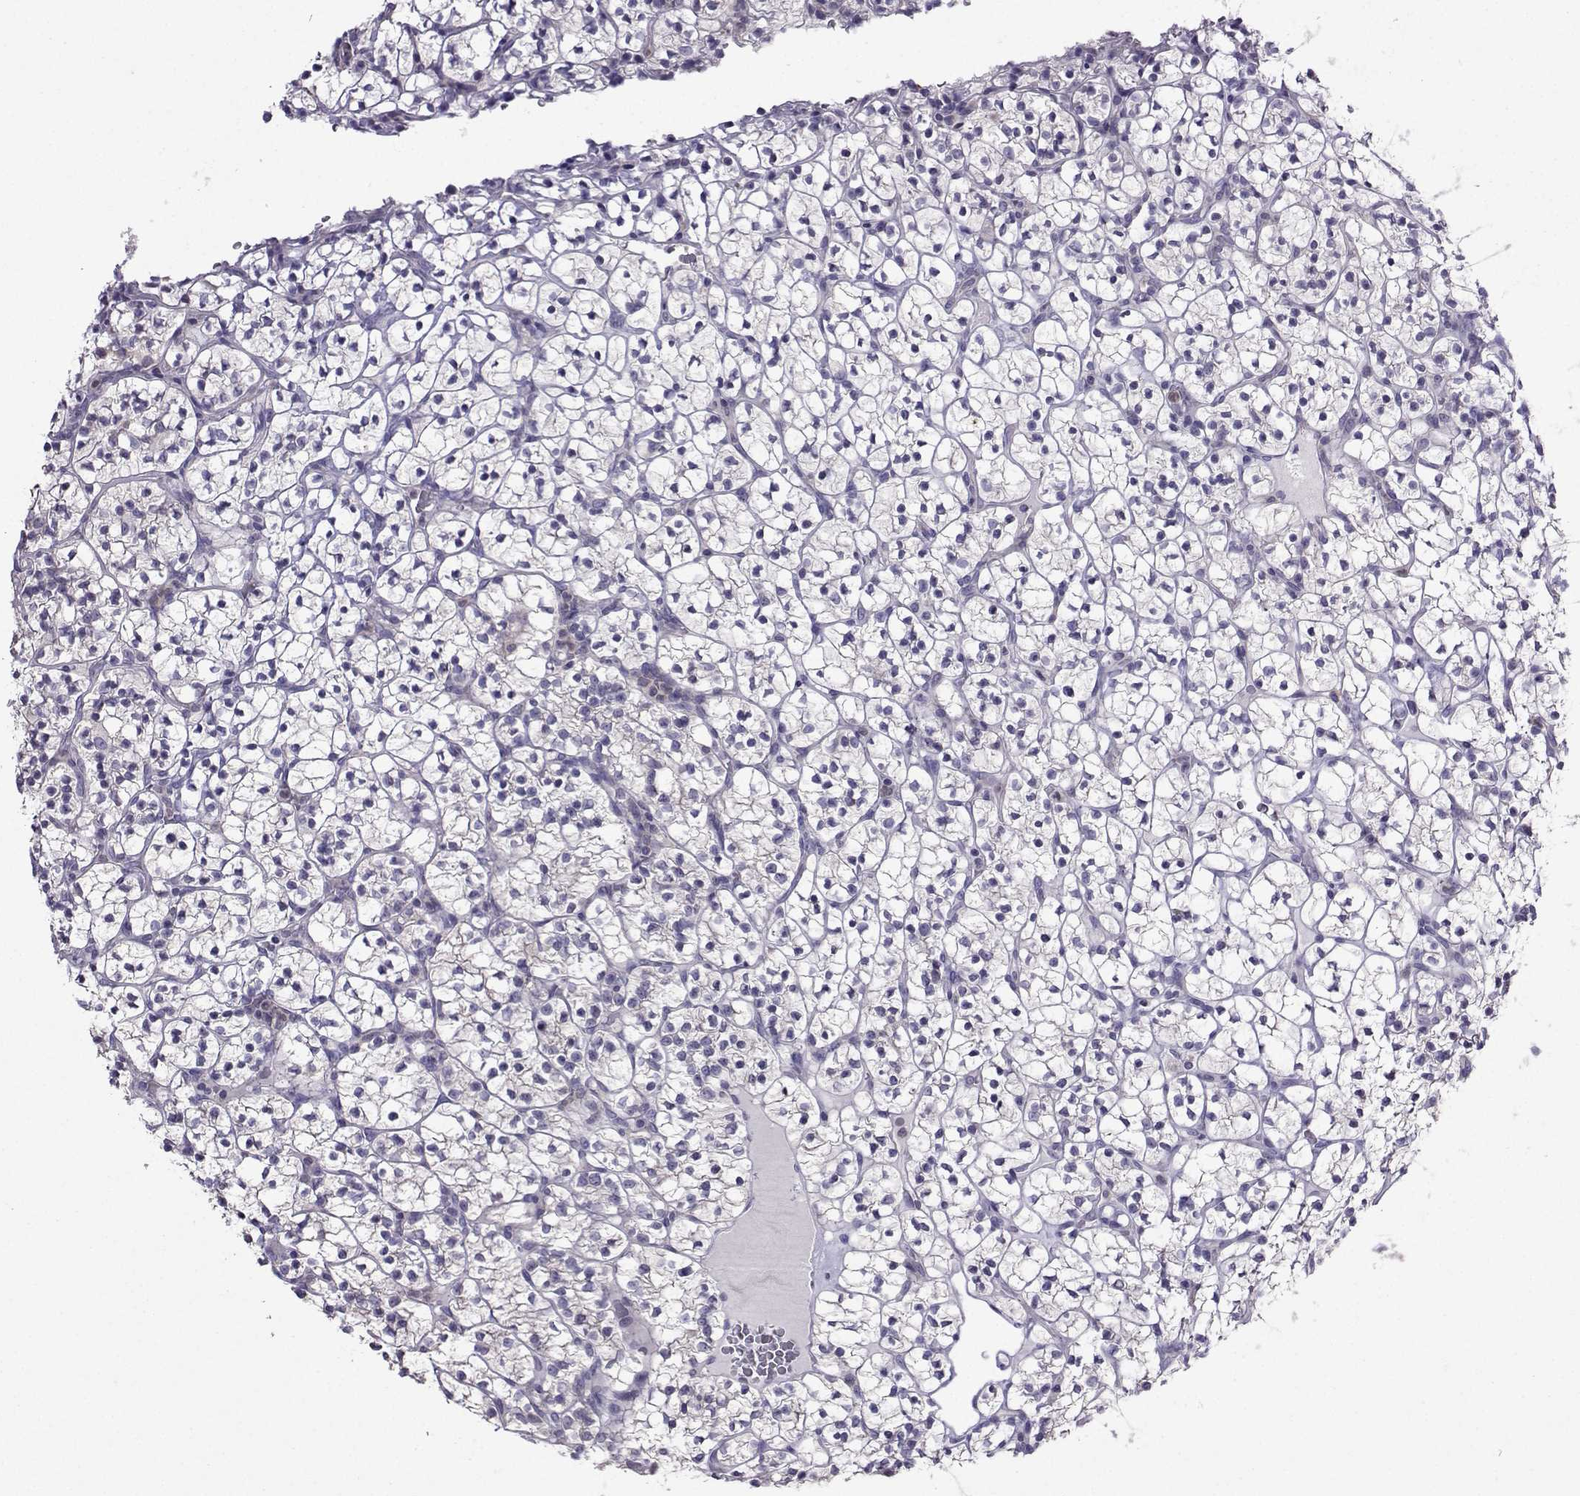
{"staining": {"intensity": "negative", "quantity": "none", "location": "none"}, "tissue": "renal cancer", "cell_type": "Tumor cells", "image_type": "cancer", "snomed": [{"axis": "morphology", "description": "Adenocarcinoma, NOS"}, {"axis": "topography", "description": "Kidney"}], "caption": "DAB (3,3'-diaminobenzidine) immunohistochemical staining of renal cancer shows no significant staining in tumor cells.", "gene": "FCAMR", "patient": {"sex": "female", "age": 89}}